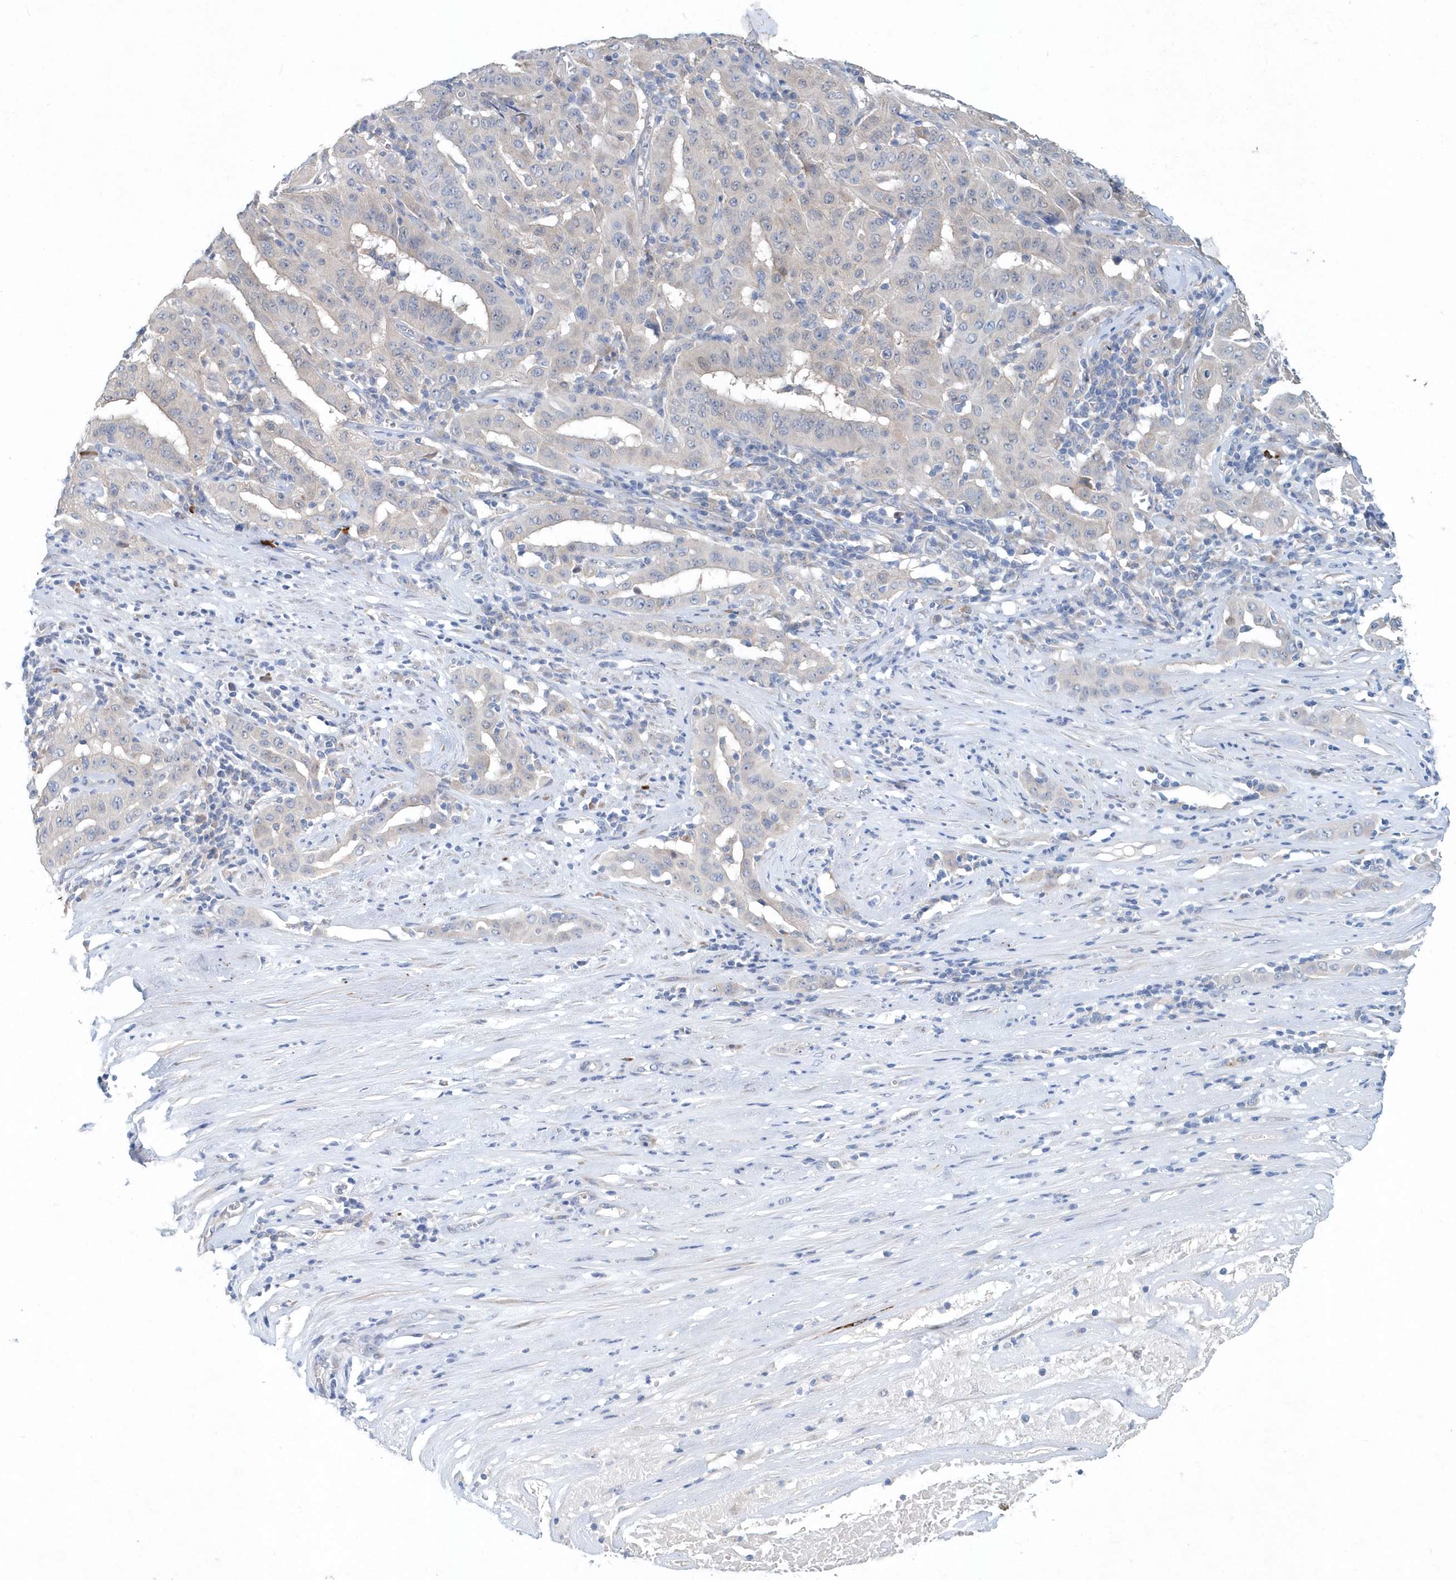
{"staining": {"intensity": "negative", "quantity": "none", "location": "none"}, "tissue": "pancreatic cancer", "cell_type": "Tumor cells", "image_type": "cancer", "snomed": [{"axis": "morphology", "description": "Adenocarcinoma, NOS"}, {"axis": "topography", "description": "Pancreas"}], "caption": "The histopathology image exhibits no significant expression in tumor cells of pancreatic adenocarcinoma. (Brightfield microscopy of DAB (3,3'-diaminobenzidine) immunohistochemistry (IHC) at high magnification).", "gene": "PFN2", "patient": {"sex": "male", "age": 63}}